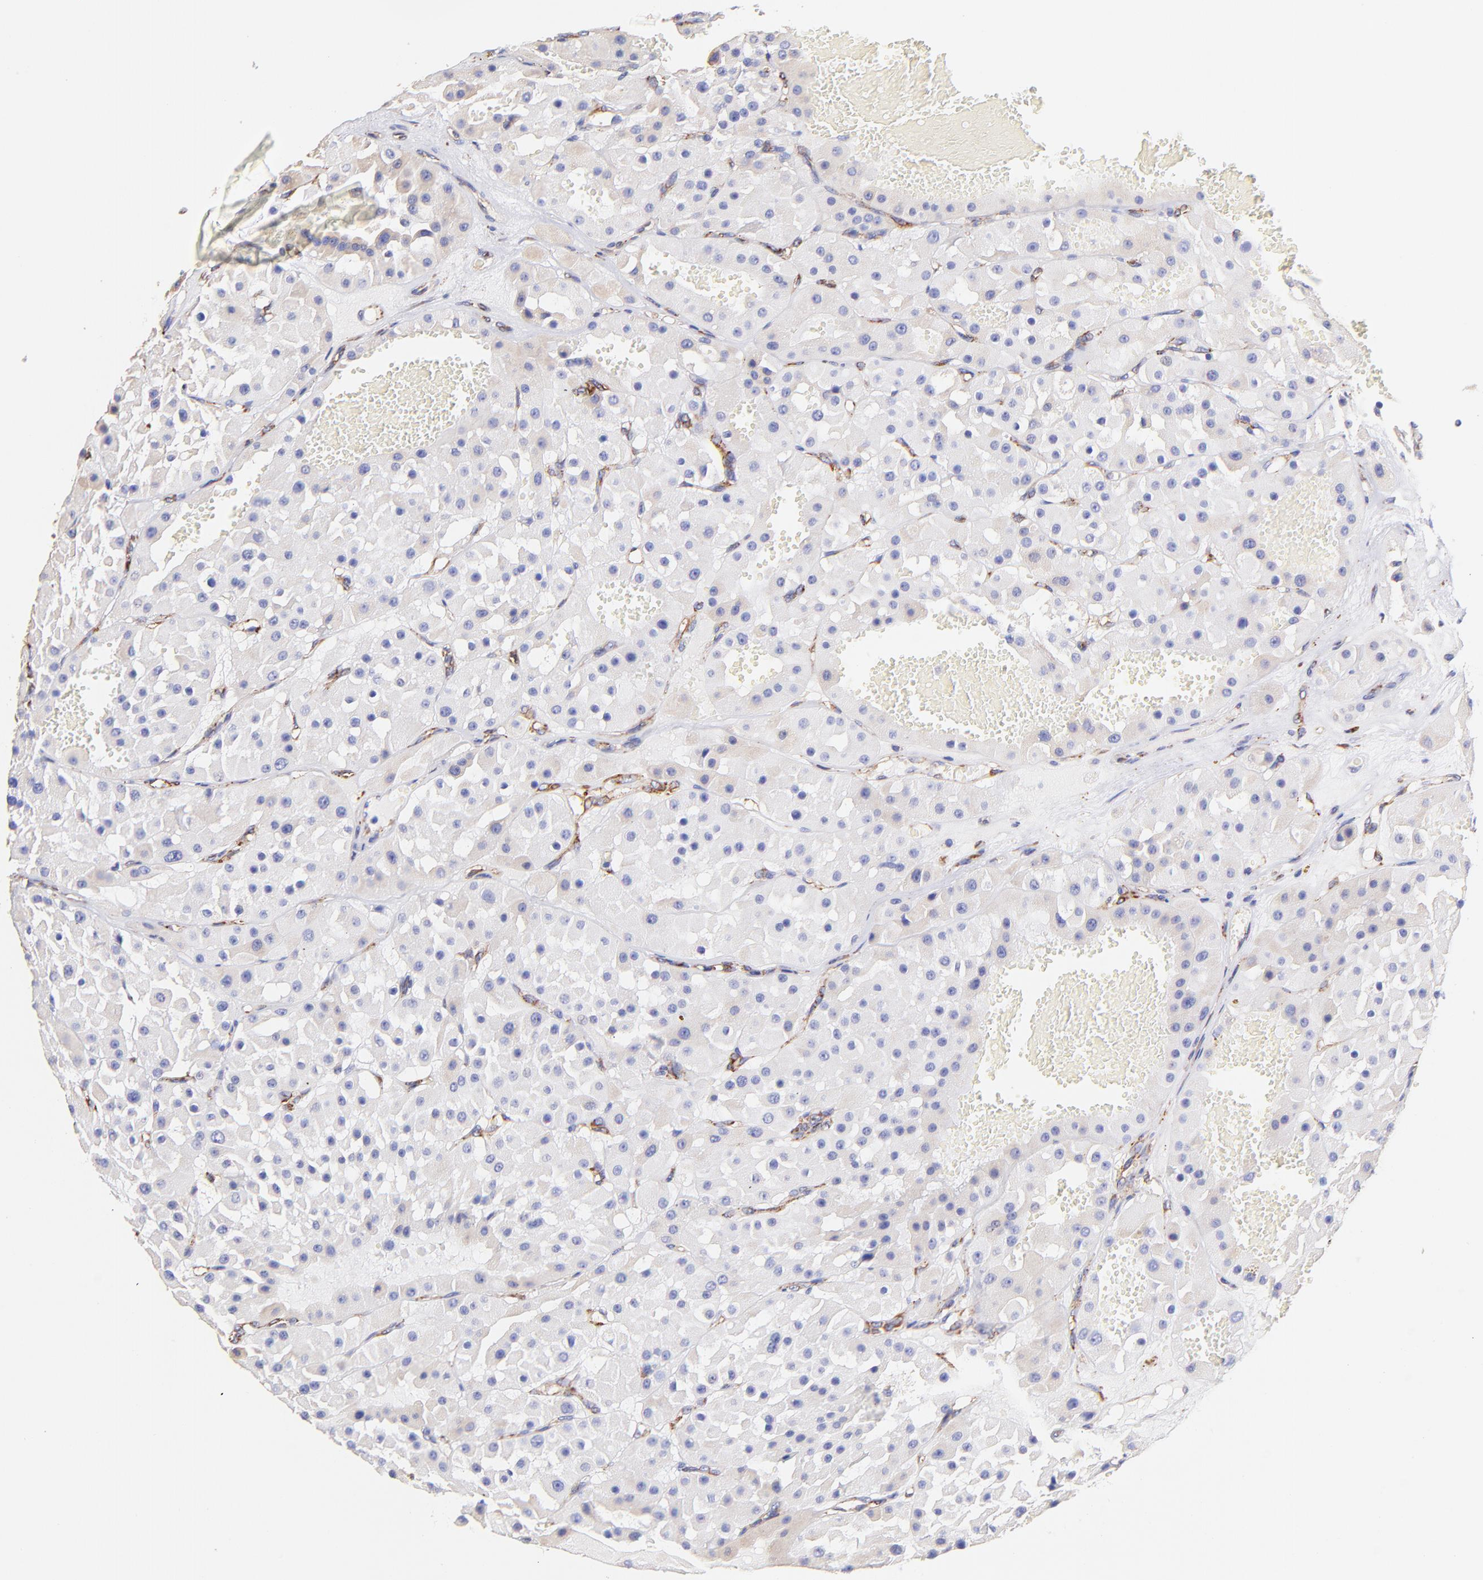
{"staining": {"intensity": "weak", "quantity": "<25%", "location": "cytoplasmic/membranous"}, "tissue": "renal cancer", "cell_type": "Tumor cells", "image_type": "cancer", "snomed": [{"axis": "morphology", "description": "Adenocarcinoma, uncertain malignant potential"}, {"axis": "topography", "description": "Kidney"}], "caption": "An immunohistochemistry (IHC) image of renal cancer is shown. There is no staining in tumor cells of renal cancer.", "gene": "SPARC", "patient": {"sex": "male", "age": 63}}